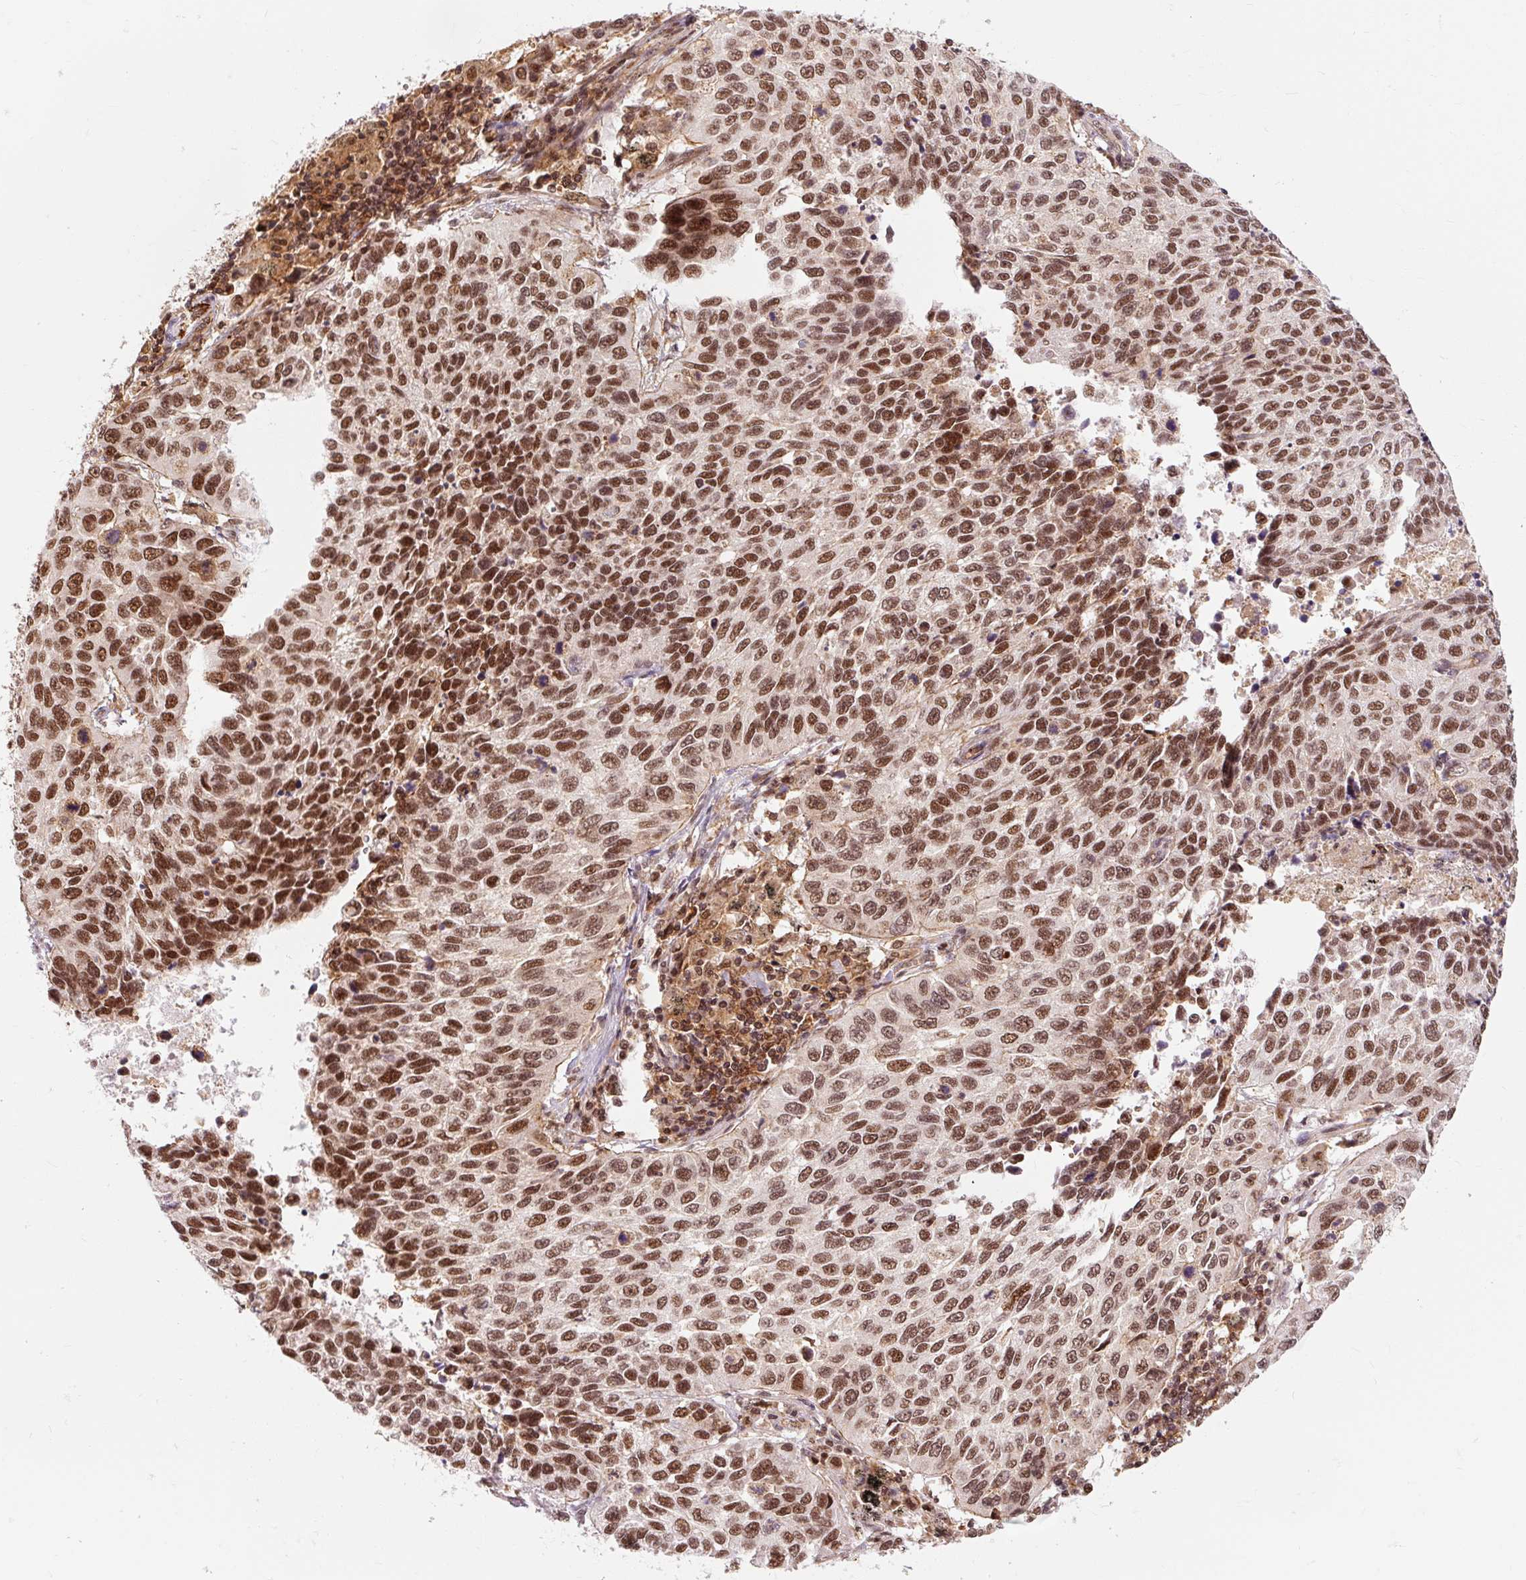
{"staining": {"intensity": "strong", "quantity": ">75%", "location": "nuclear"}, "tissue": "lung cancer", "cell_type": "Tumor cells", "image_type": "cancer", "snomed": [{"axis": "morphology", "description": "Squamous cell carcinoma, NOS"}, {"axis": "topography", "description": "Lung"}], "caption": "Lung squamous cell carcinoma was stained to show a protein in brown. There is high levels of strong nuclear expression in approximately >75% of tumor cells. Using DAB (brown) and hematoxylin (blue) stains, captured at high magnification using brightfield microscopy.", "gene": "CSTF1", "patient": {"sex": "male", "age": 62}}